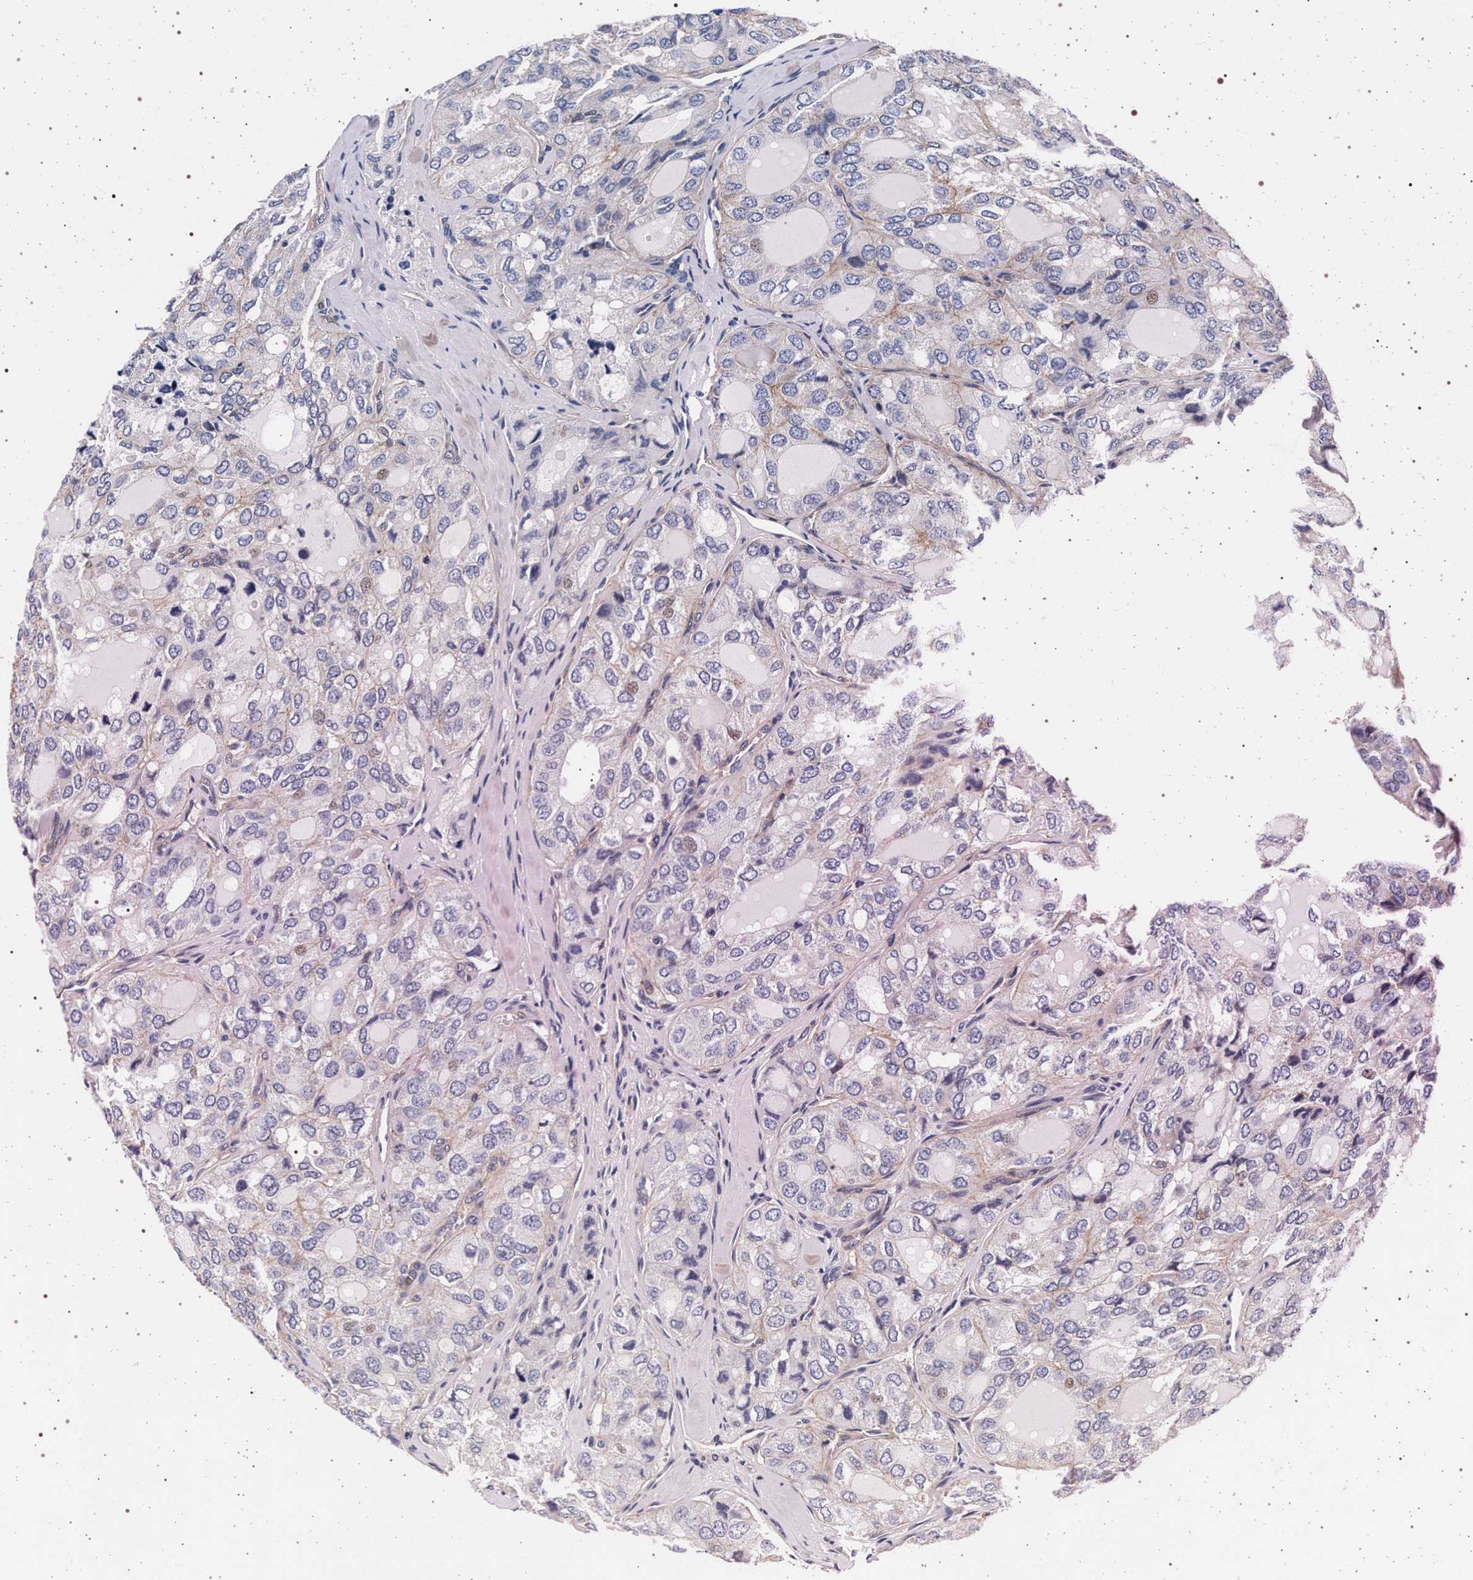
{"staining": {"intensity": "weak", "quantity": "<25%", "location": "nuclear"}, "tissue": "thyroid cancer", "cell_type": "Tumor cells", "image_type": "cancer", "snomed": [{"axis": "morphology", "description": "Follicular adenoma carcinoma, NOS"}, {"axis": "topography", "description": "Thyroid gland"}], "caption": "Immunohistochemical staining of thyroid follicular adenoma carcinoma reveals no significant expression in tumor cells.", "gene": "SLC9A1", "patient": {"sex": "male", "age": 75}}